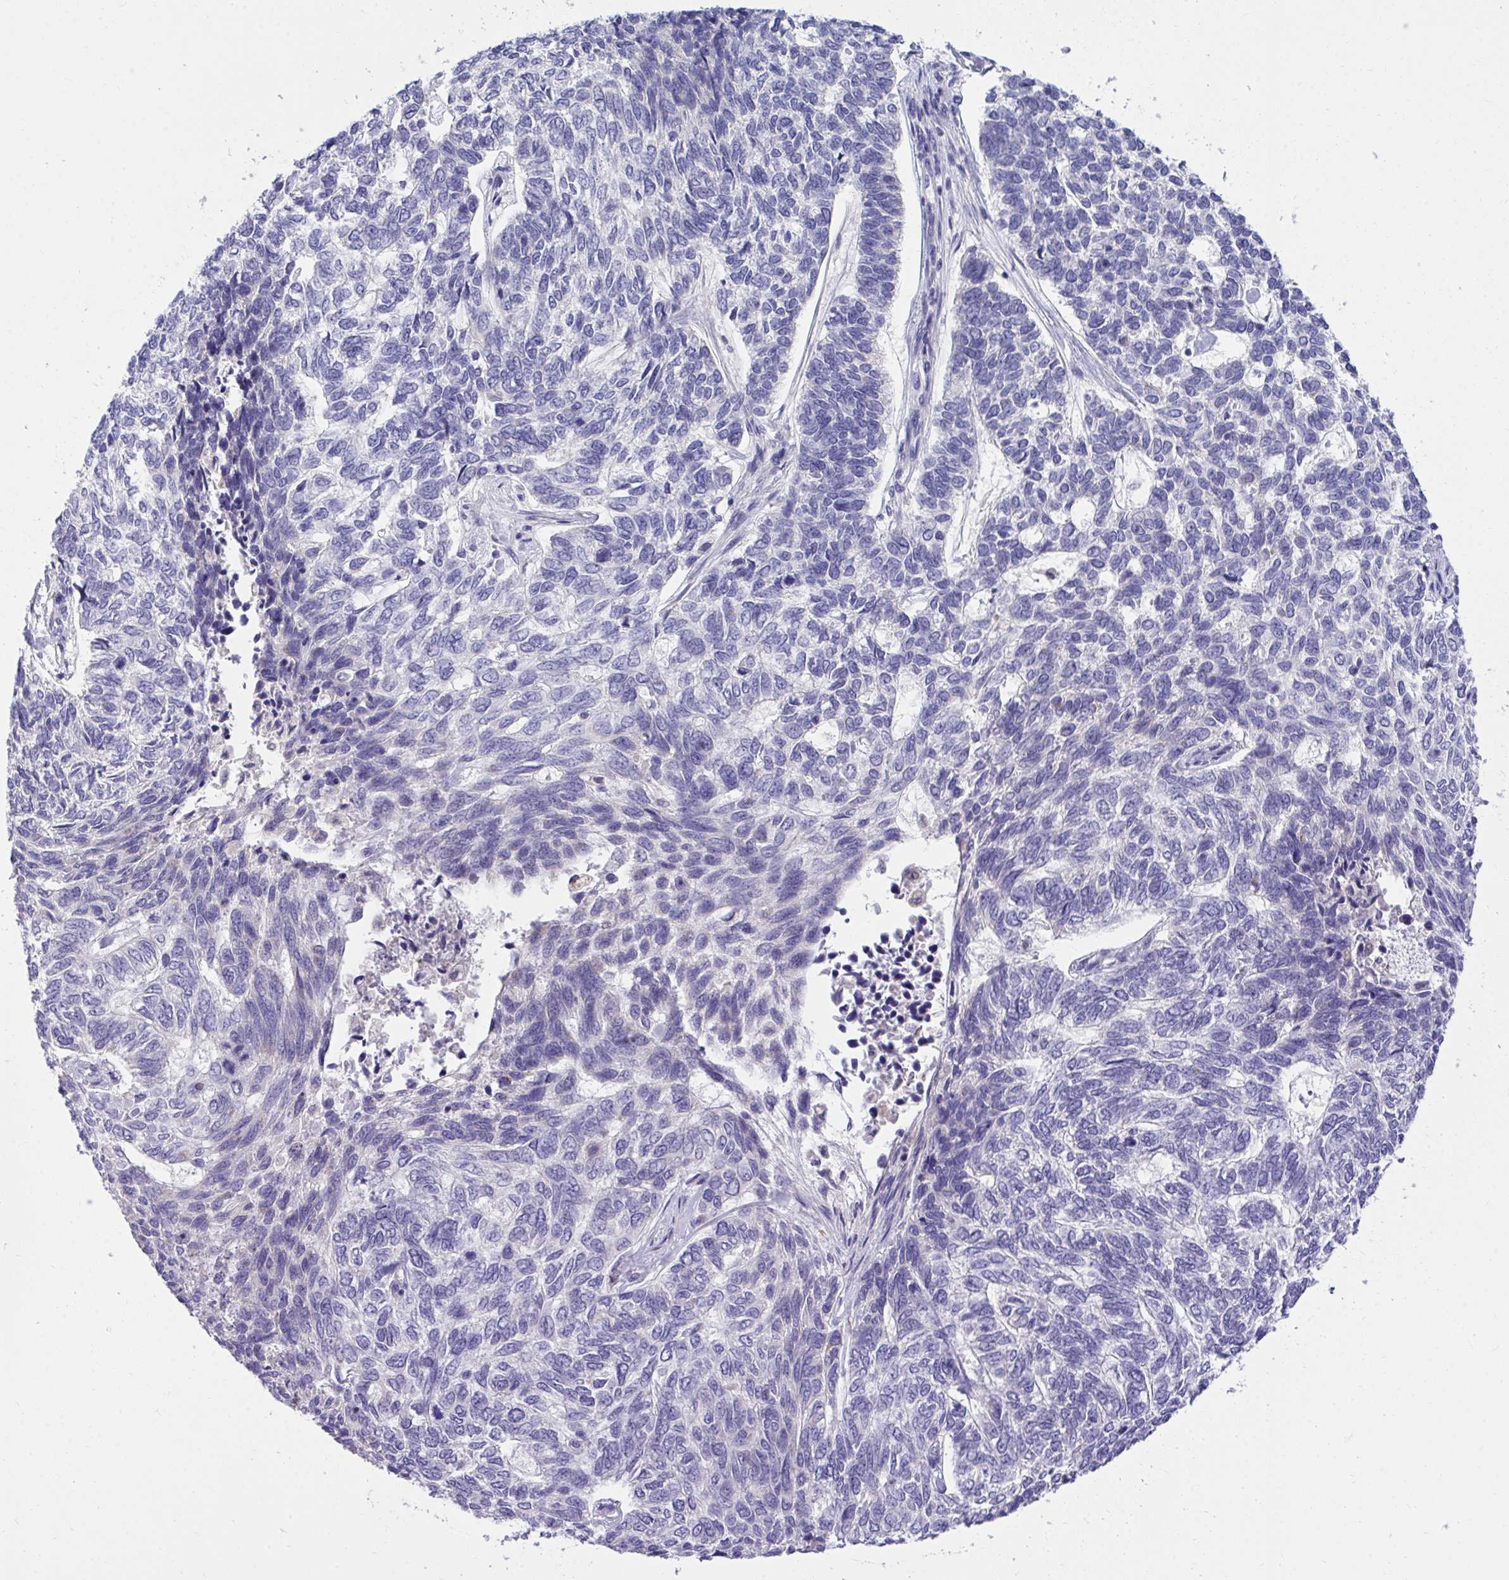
{"staining": {"intensity": "negative", "quantity": "none", "location": "none"}, "tissue": "skin cancer", "cell_type": "Tumor cells", "image_type": "cancer", "snomed": [{"axis": "morphology", "description": "Basal cell carcinoma"}, {"axis": "topography", "description": "Skin"}], "caption": "The immunohistochemistry micrograph has no significant expression in tumor cells of skin cancer tissue.", "gene": "TMCO5A", "patient": {"sex": "female", "age": 65}}